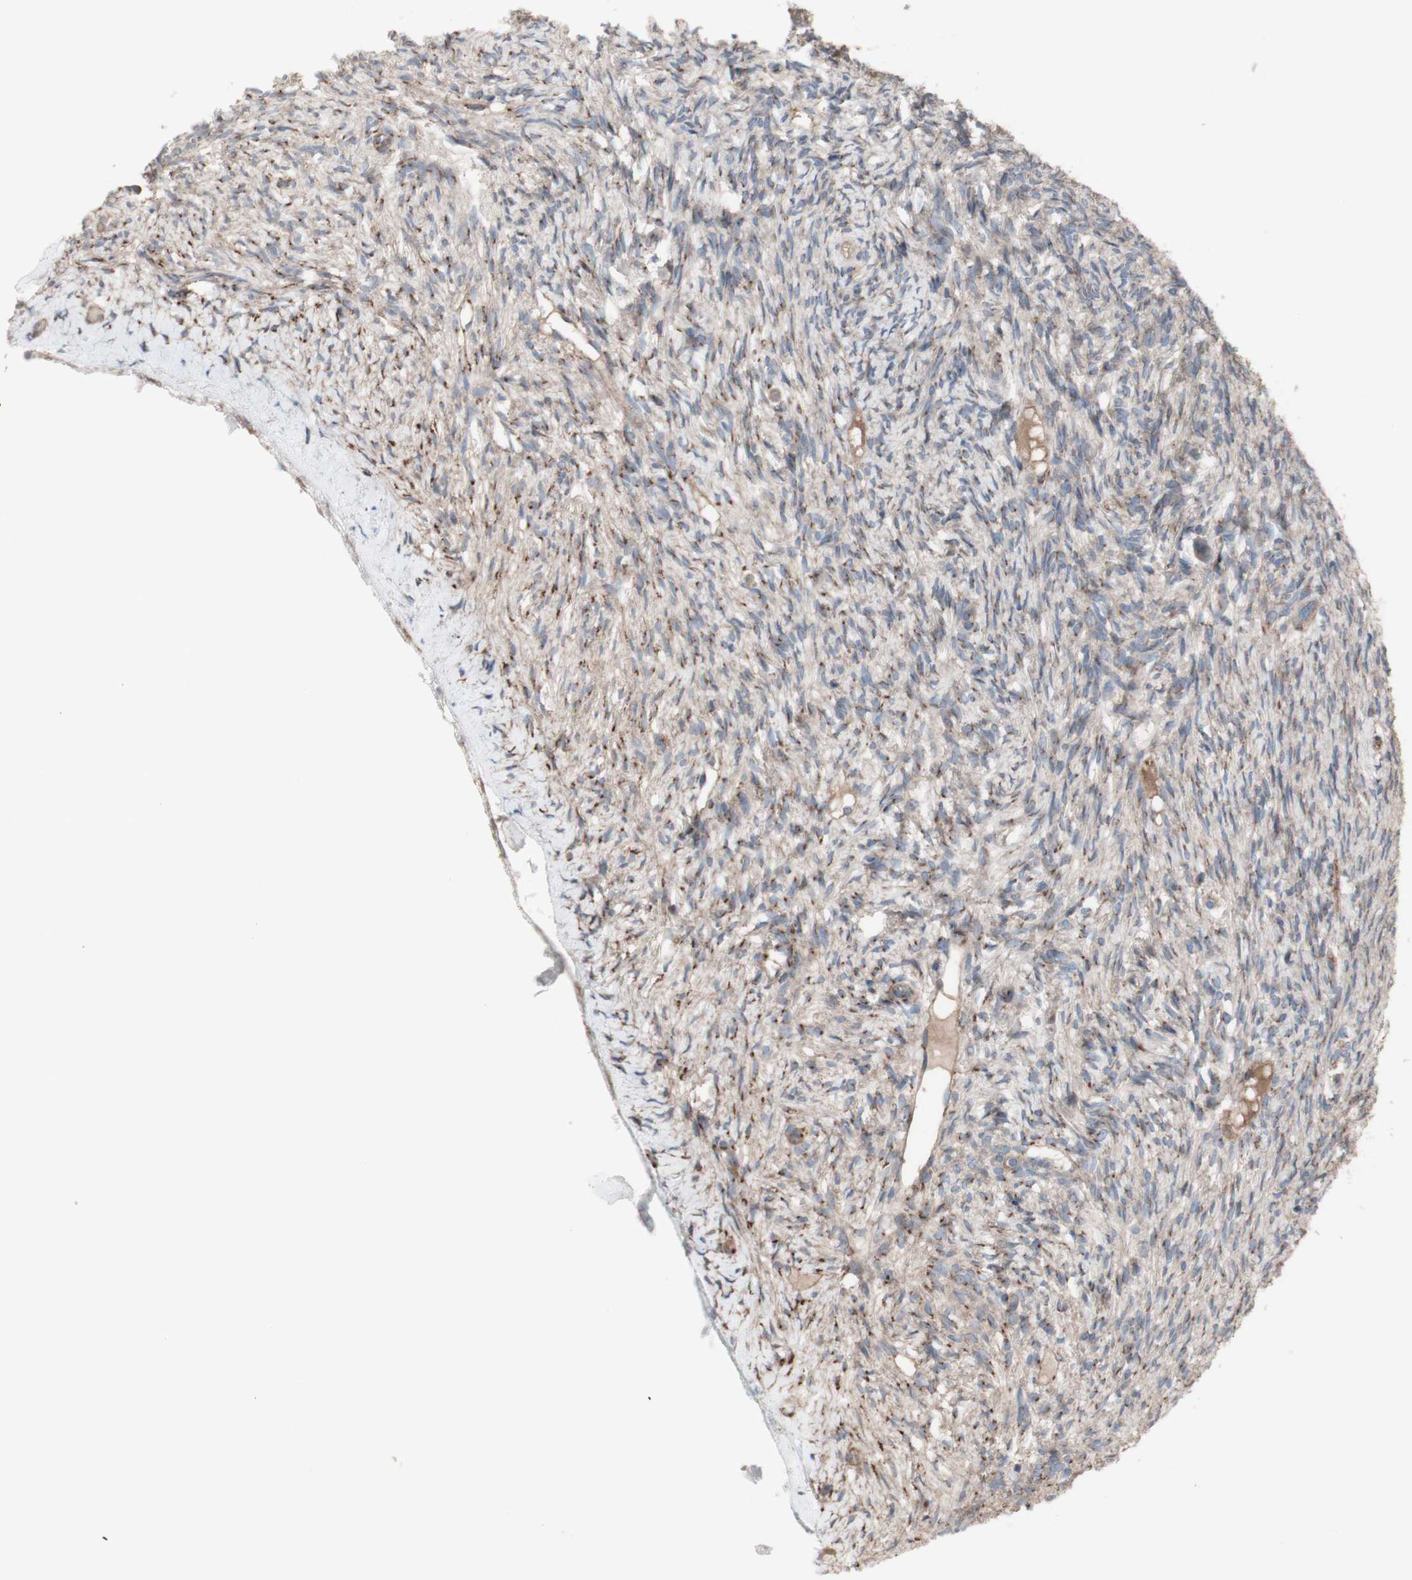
{"staining": {"intensity": "weak", "quantity": ">75%", "location": "cytoplasmic/membranous"}, "tissue": "ovary", "cell_type": "Ovarian stroma cells", "image_type": "normal", "snomed": [{"axis": "morphology", "description": "Normal tissue, NOS"}, {"axis": "topography", "description": "Ovary"}], "caption": "Ovarian stroma cells show low levels of weak cytoplasmic/membranous positivity in about >75% of cells in normal human ovary.", "gene": "COPB1", "patient": {"sex": "female", "age": 33}}